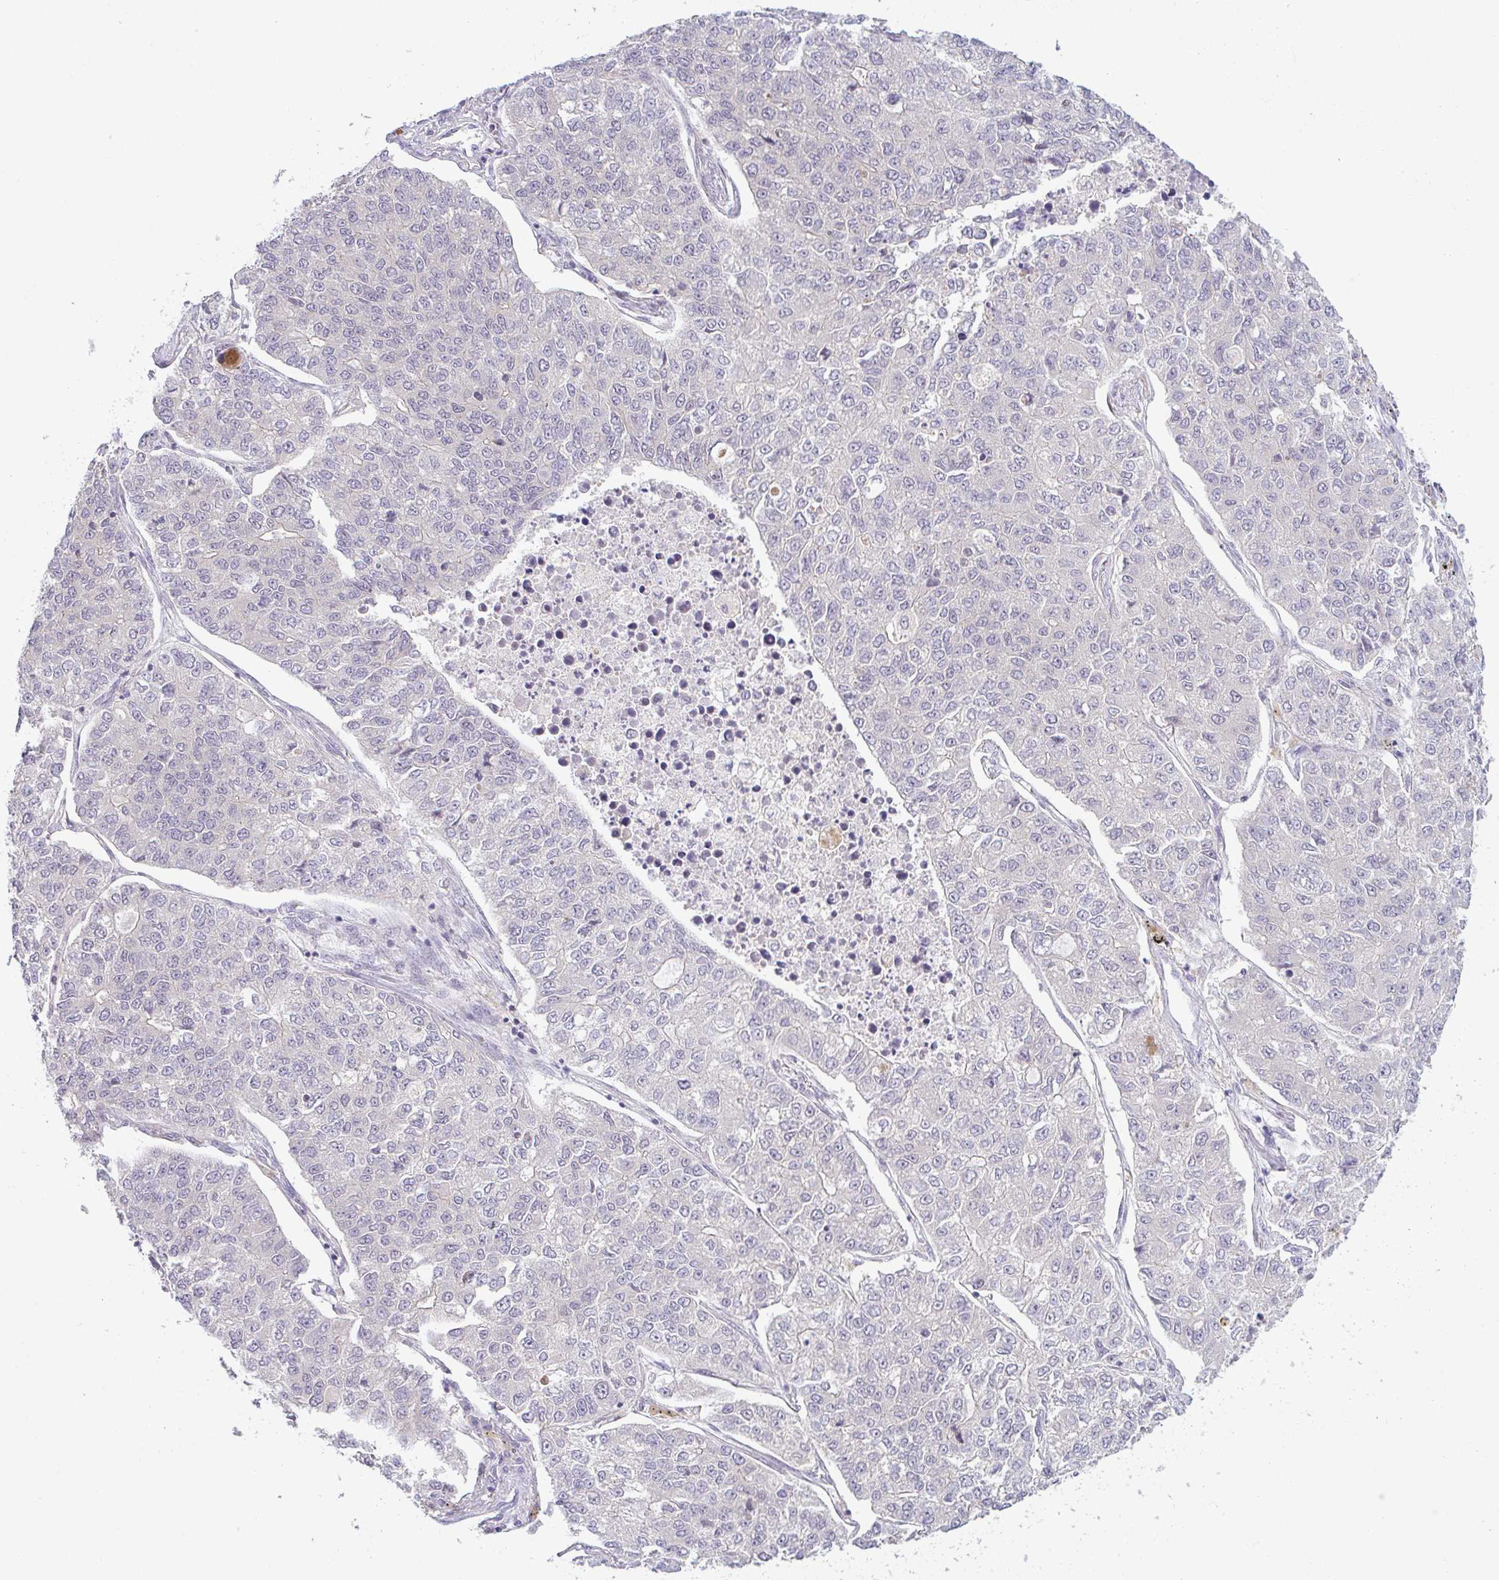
{"staining": {"intensity": "negative", "quantity": "none", "location": "none"}, "tissue": "lung cancer", "cell_type": "Tumor cells", "image_type": "cancer", "snomed": [{"axis": "morphology", "description": "Adenocarcinoma, NOS"}, {"axis": "topography", "description": "Lung"}], "caption": "Photomicrograph shows no protein positivity in tumor cells of adenocarcinoma (lung) tissue.", "gene": "CSE1L", "patient": {"sex": "male", "age": 49}}